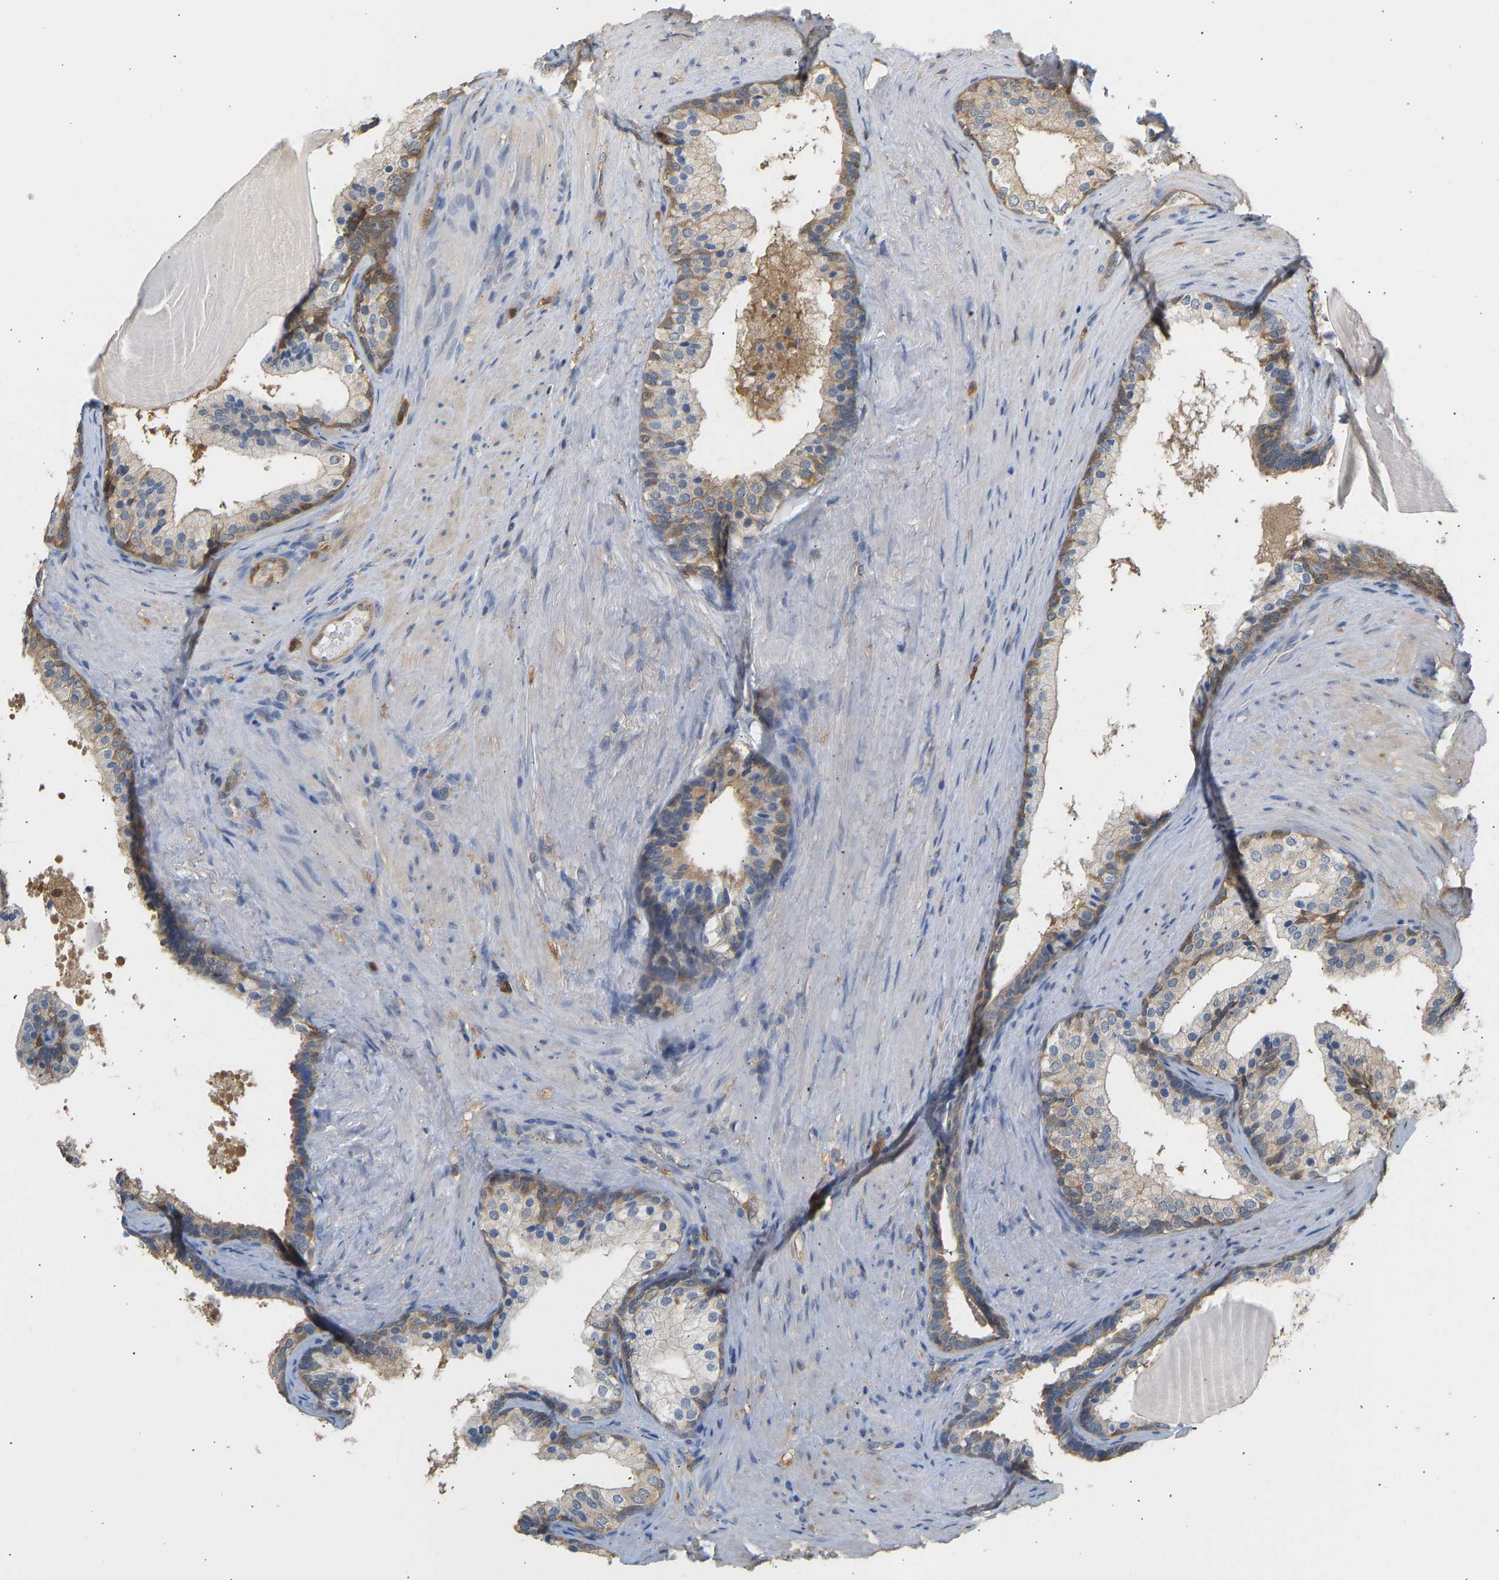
{"staining": {"intensity": "moderate", "quantity": "25%-75%", "location": "cytoplasmic/membranous"}, "tissue": "prostate cancer", "cell_type": "Tumor cells", "image_type": "cancer", "snomed": [{"axis": "morphology", "description": "Adenocarcinoma, Low grade"}, {"axis": "topography", "description": "Prostate"}], "caption": "Immunohistochemical staining of prostate cancer exhibits medium levels of moderate cytoplasmic/membranous protein staining in about 25%-75% of tumor cells. The staining was performed using DAB (3,3'-diaminobenzidine), with brown indicating positive protein expression. Nuclei are stained blue with hematoxylin.", "gene": "ENO1", "patient": {"sex": "male", "age": 69}}